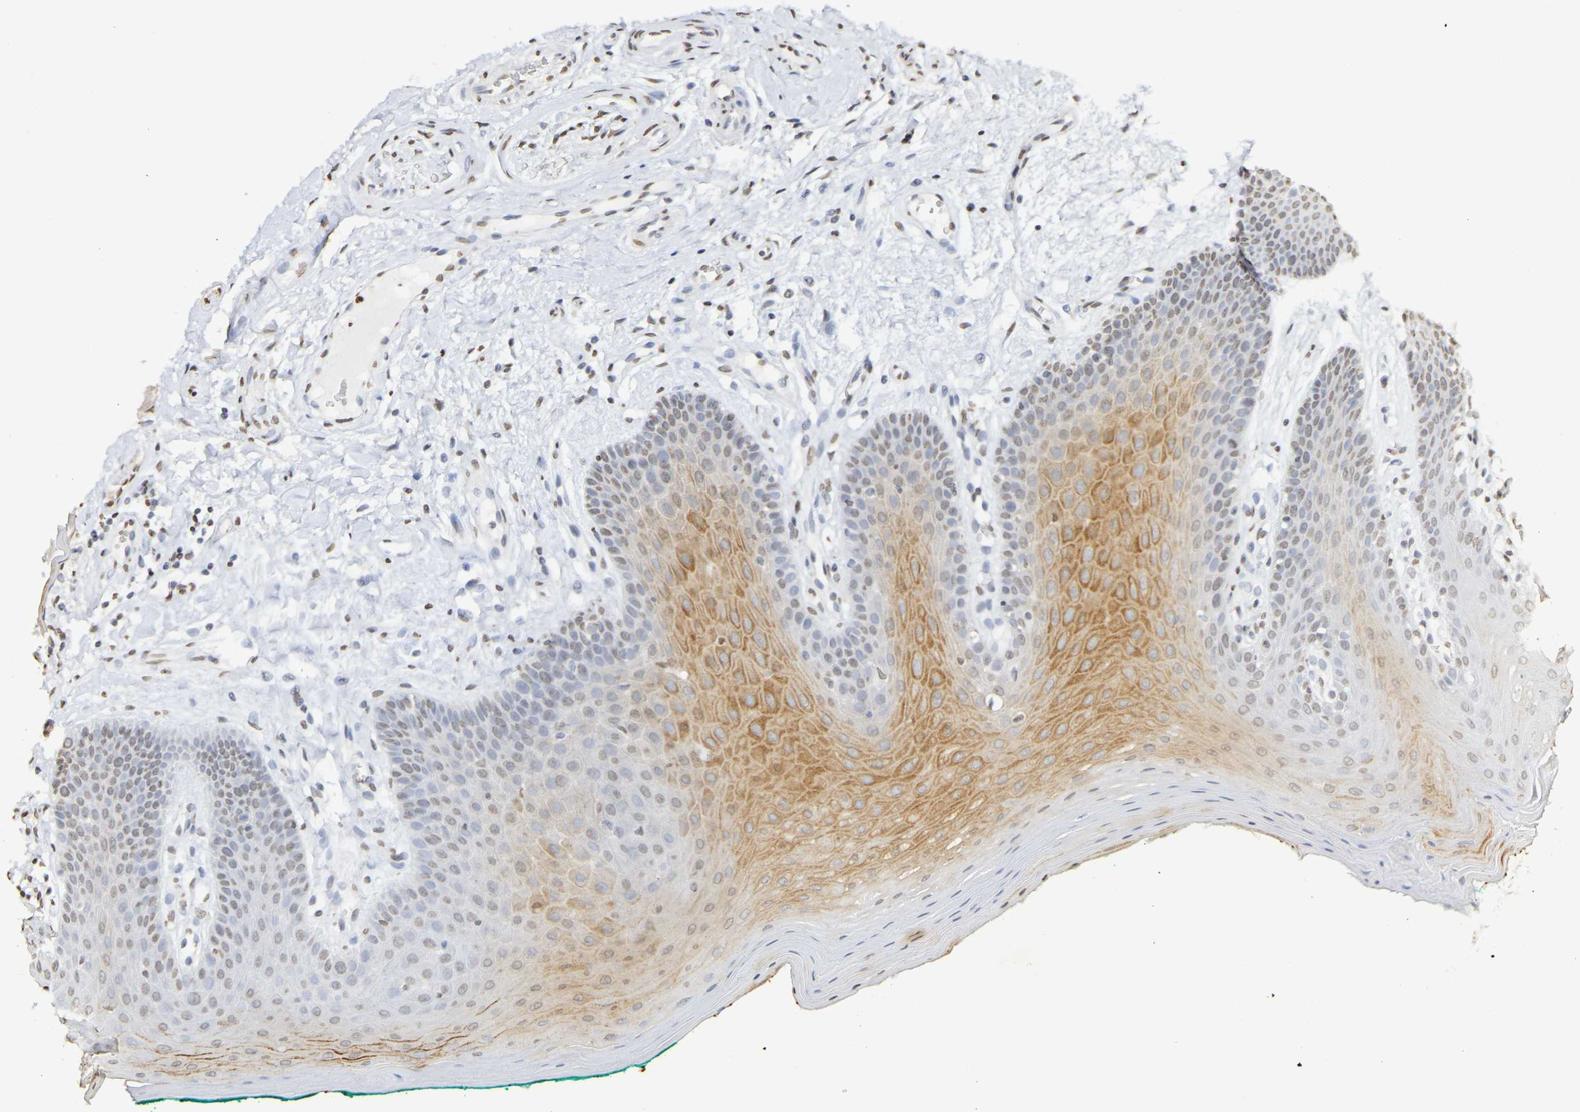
{"staining": {"intensity": "moderate", "quantity": "25%-75%", "location": "cytoplasmic/membranous,nuclear"}, "tissue": "oral mucosa", "cell_type": "Squamous epithelial cells", "image_type": "normal", "snomed": [{"axis": "morphology", "description": "Normal tissue, NOS"}, {"axis": "topography", "description": "Skeletal muscle"}, {"axis": "topography", "description": "Oral tissue"}], "caption": "The immunohistochemical stain labels moderate cytoplasmic/membranous,nuclear staining in squamous epithelial cells of normal oral mucosa. (brown staining indicates protein expression, while blue staining denotes nuclei).", "gene": "ATF4", "patient": {"sex": "male", "age": 58}}